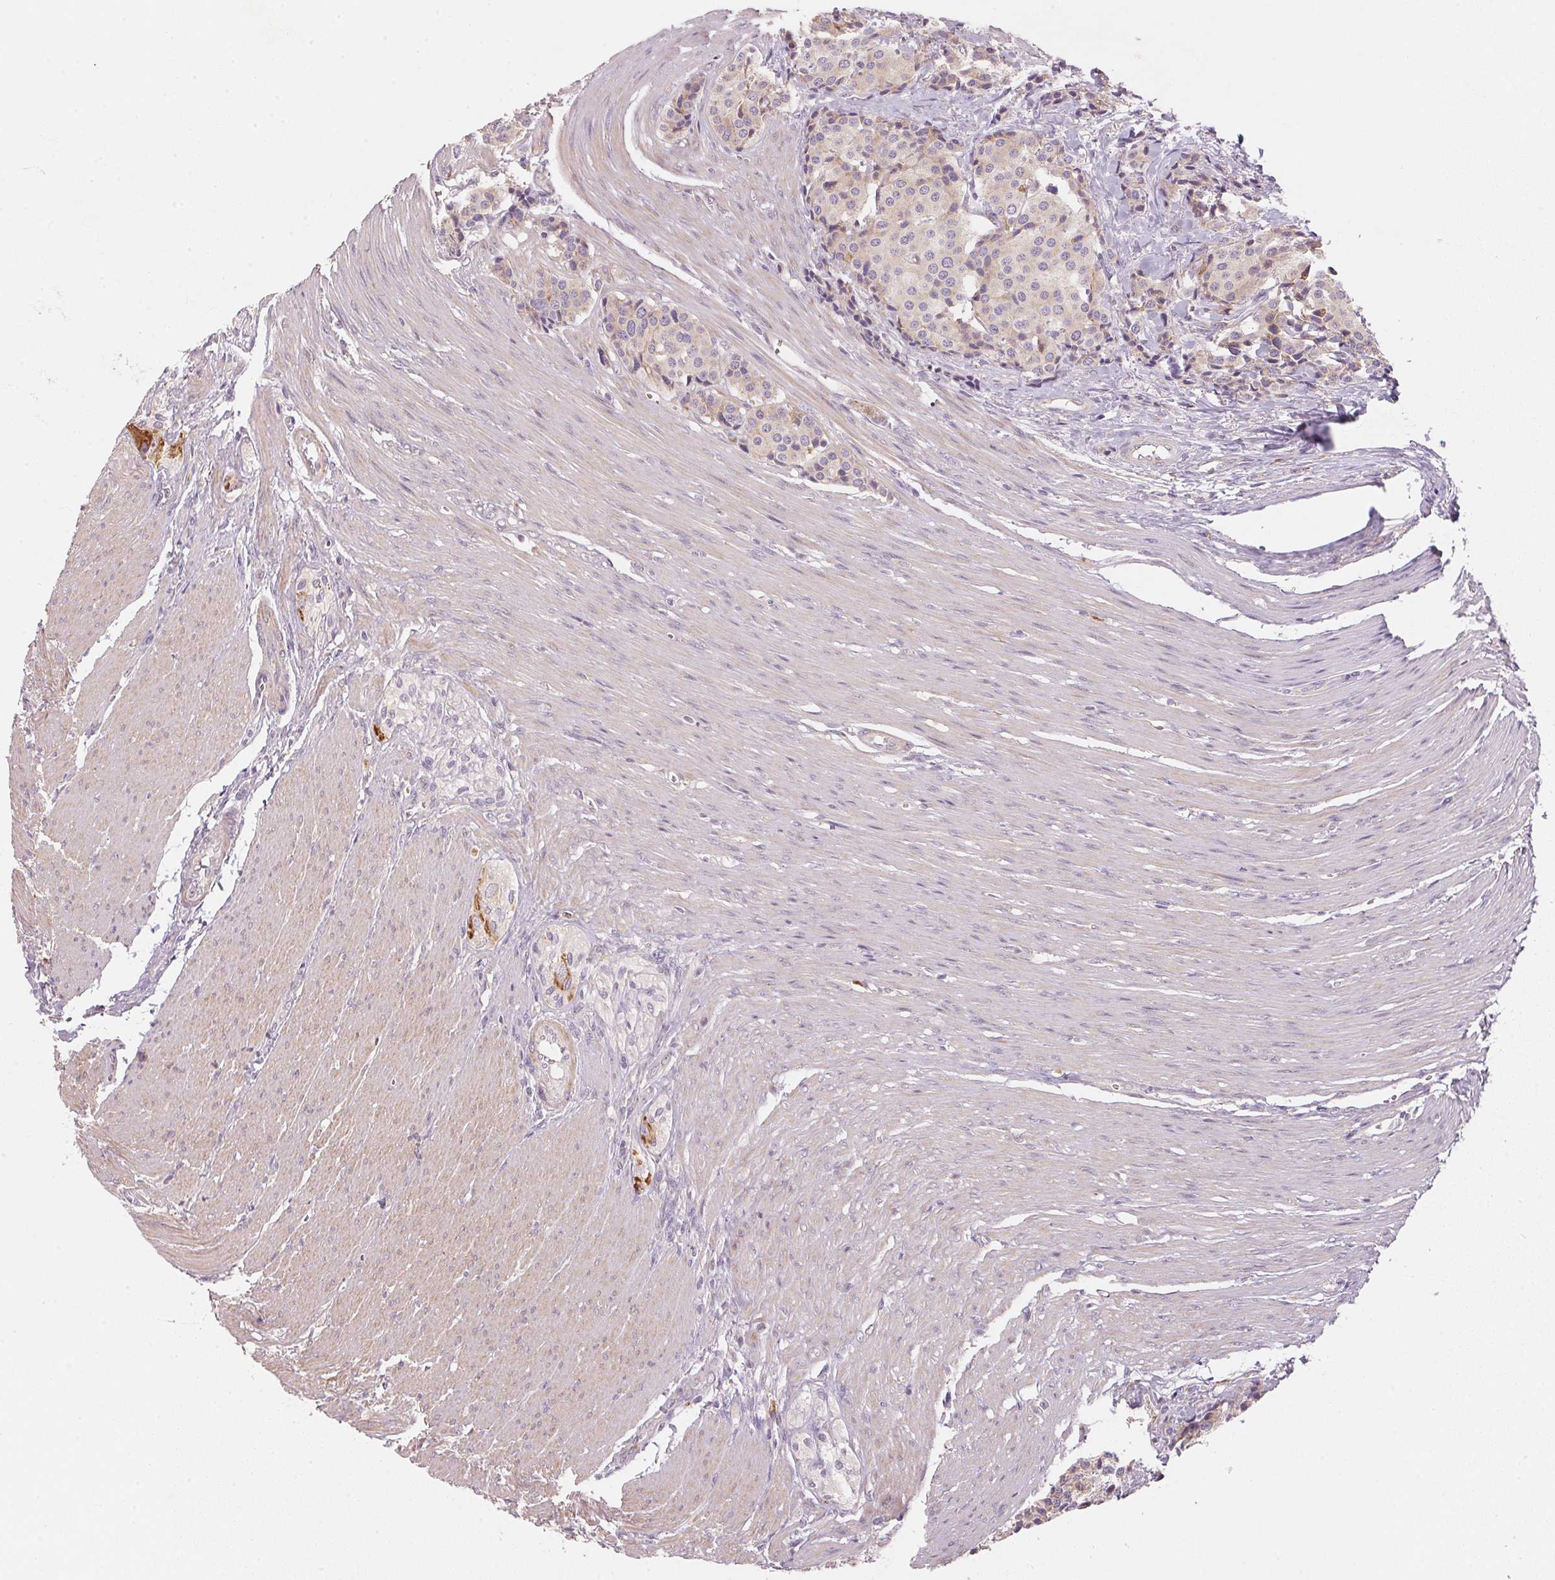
{"staining": {"intensity": "negative", "quantity": "none", "location": "none"}, "tissue": "carcinoid", "cell_type": "Tumor cells", "image_type": "cancer", "snomed": [{"axis": "morphology", "description": "Carcinoid, malignant, NOS"}, {"axis": "topography", "description": "Small intestine"}], "caption": "Carcinoid (malignant) was stained to show a protein in brown. There is no significant expression in tumor cells. (DAB IHC with hematoxylin counter stain).", "gene": "BLOC1S2", "patient": {"sex": "male", "age": 73}}